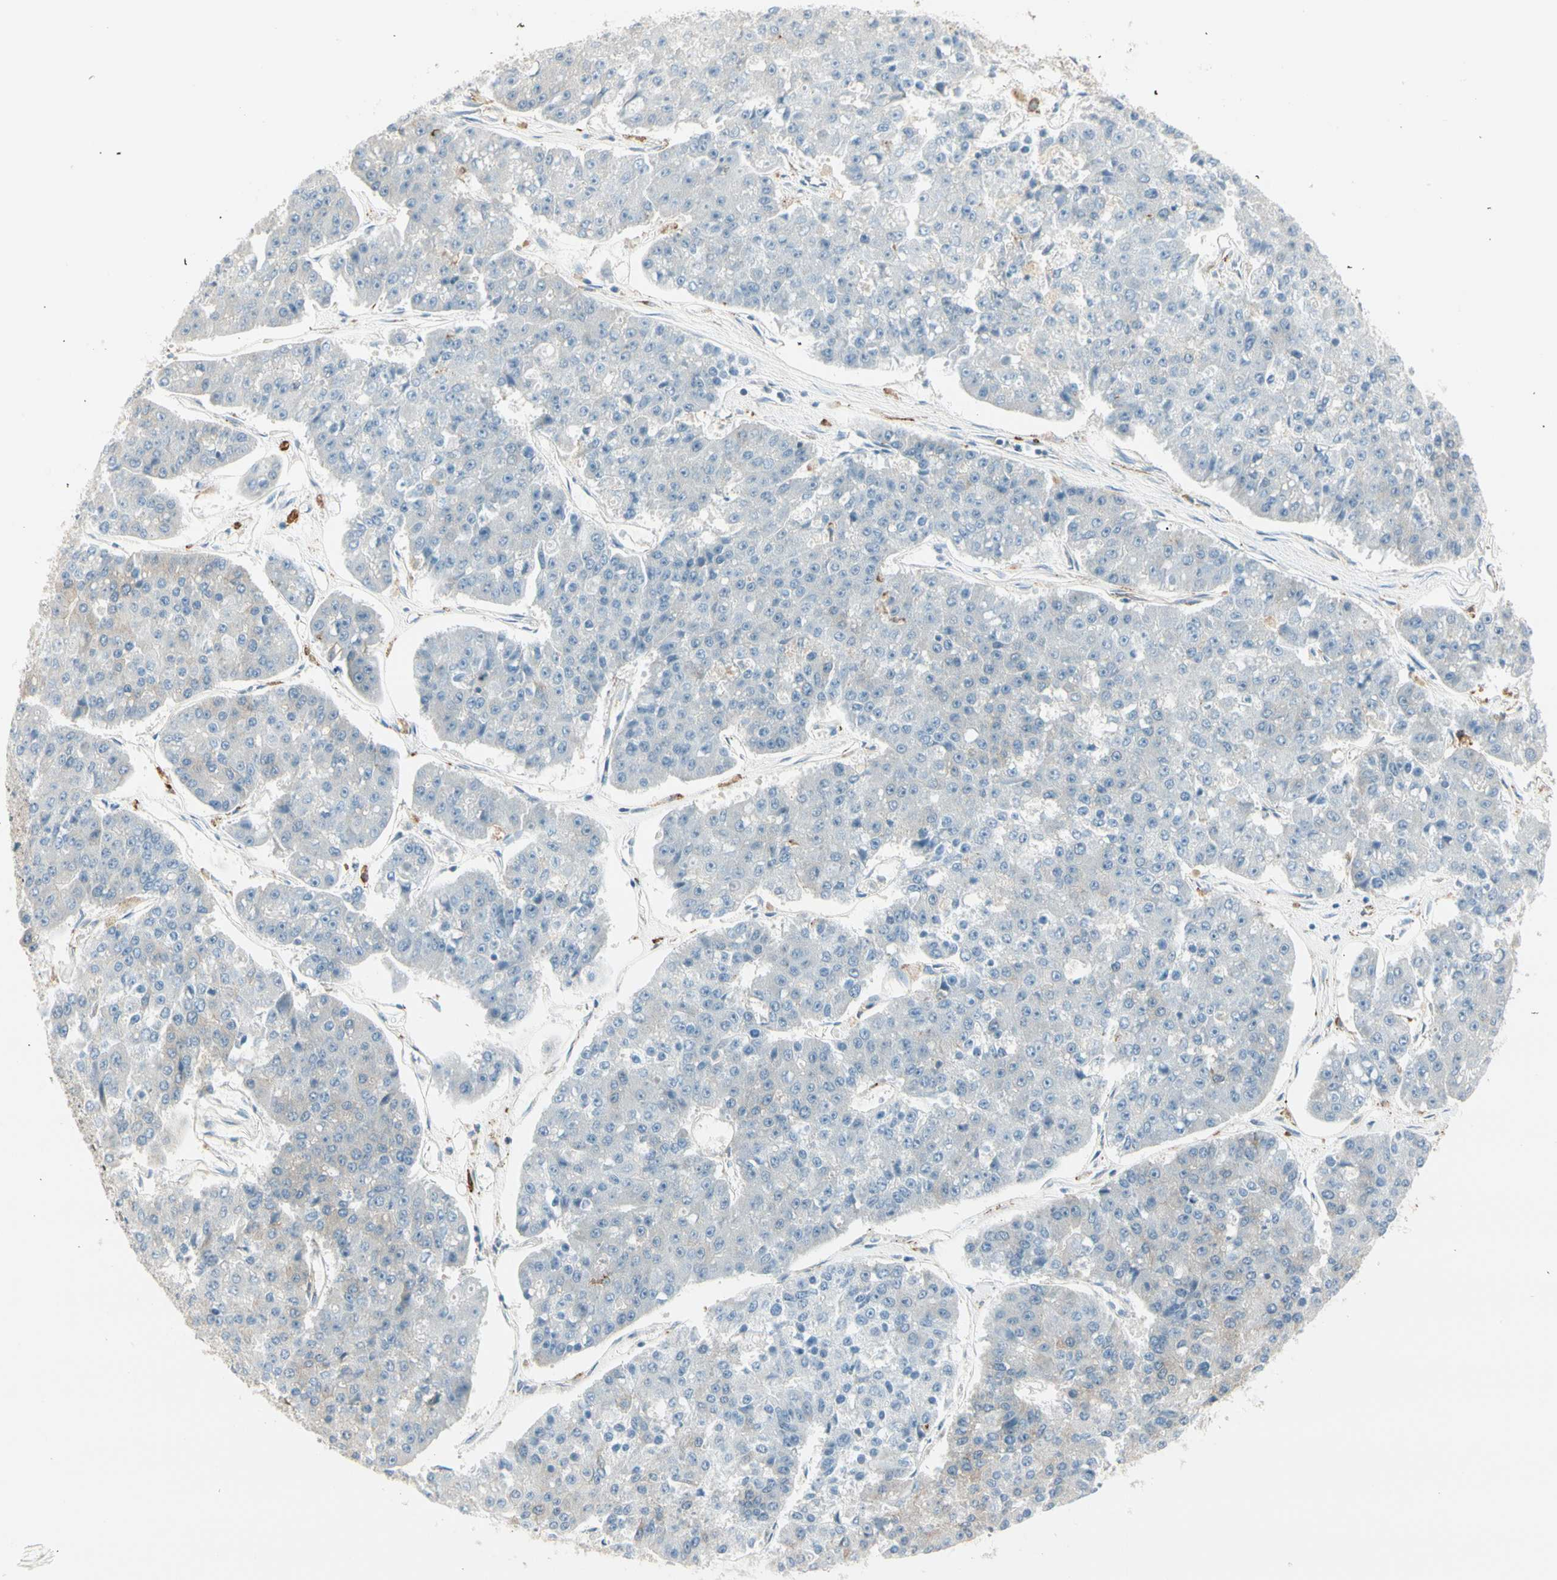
{"staining": {"intensity": "negative", "quantity": "none", "location": "none"}, "tissue": "pancreatic cancer", "cell_type": "Tumor cells", "image_type": "cancer", "snomed": [{"axis": "morphology", "description": "Adenocarcinoma, NOS"}, {"axis": "topography", "description": "Pancreas"}], "caption": "Pancreatic cancer (adenocarcinoma) was stained to show a protein in brown. There is no significant staining in tumor cells.", "gene": "AGFG1", "patient": {"sex": "male", "age": 50}}